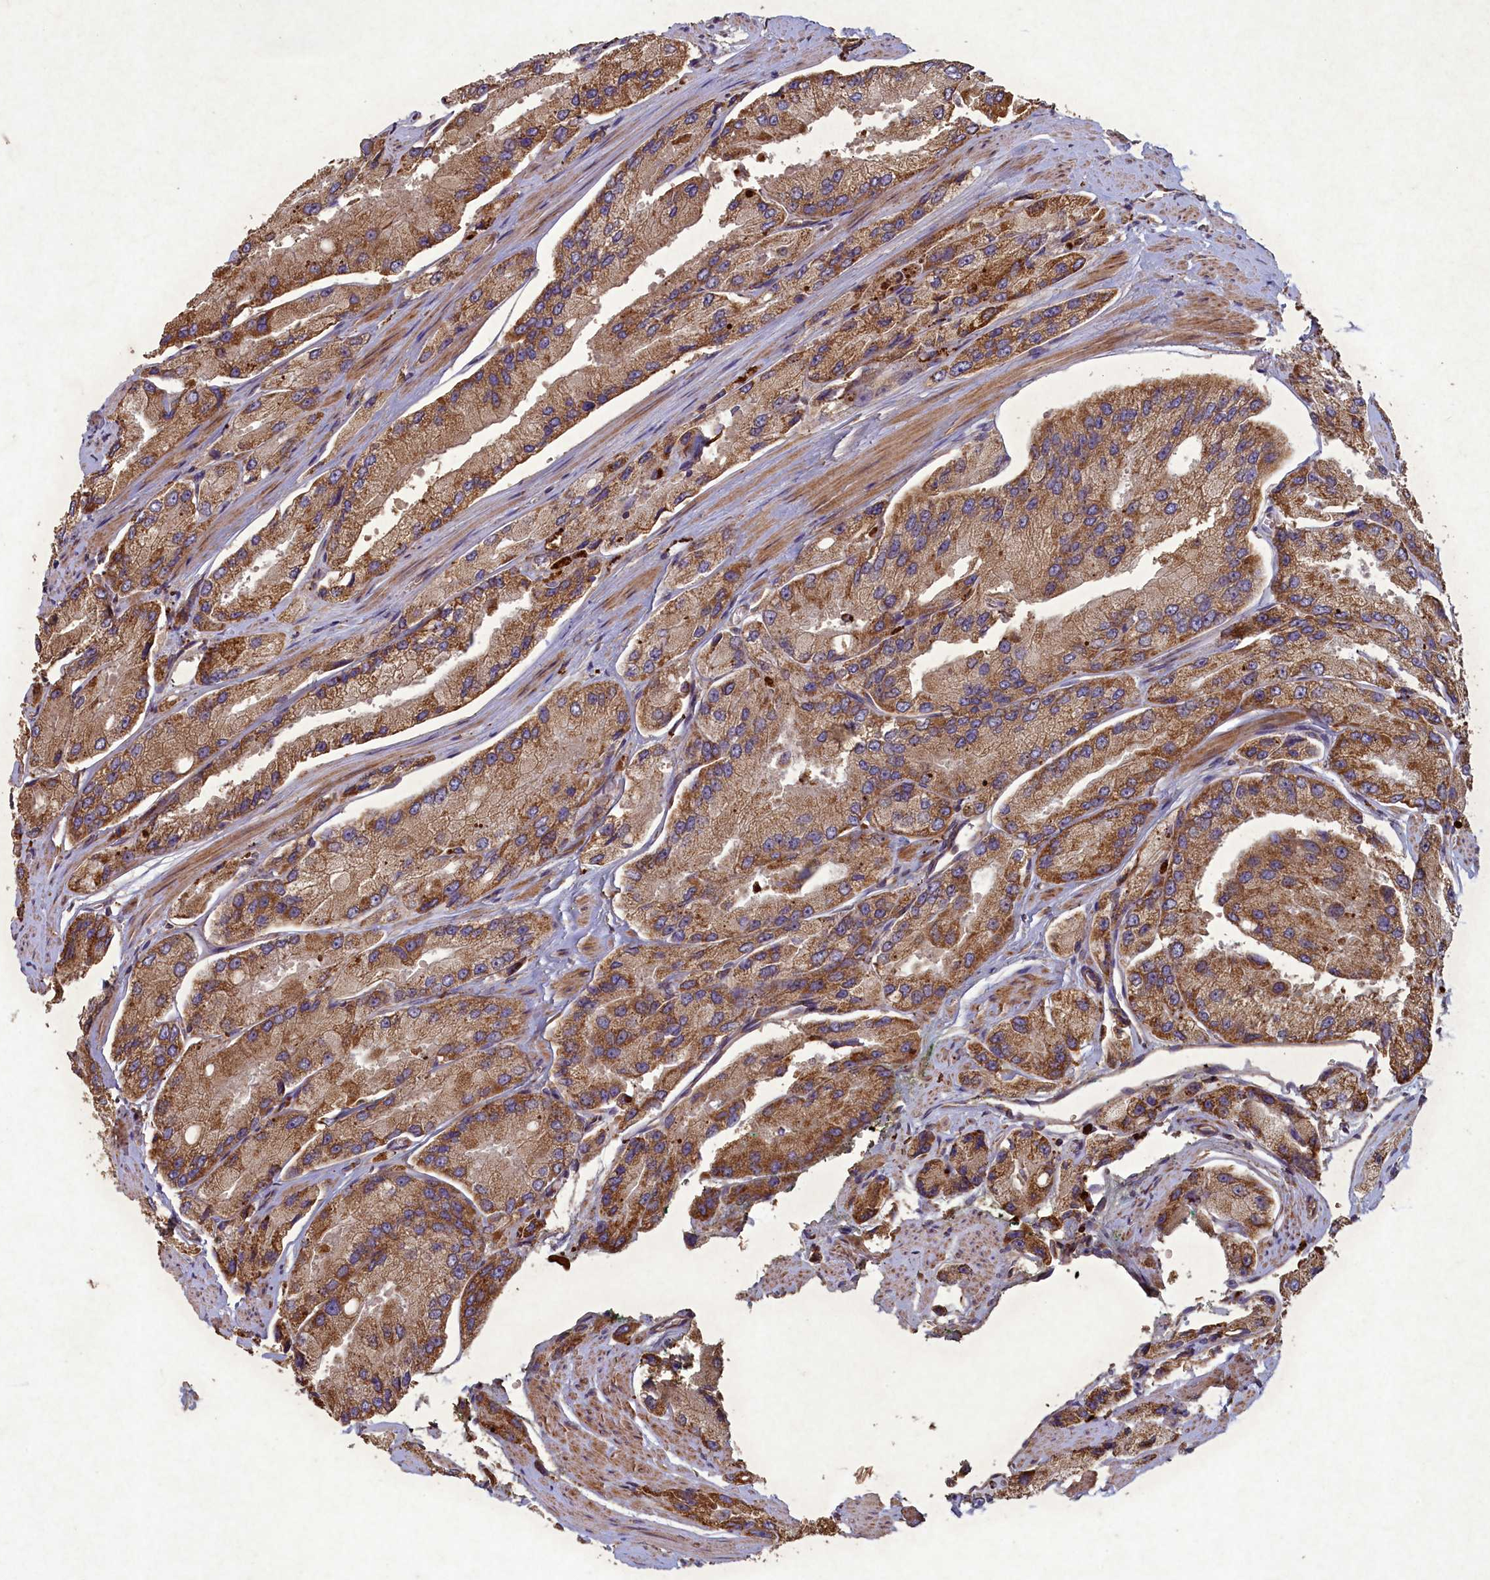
{"staining": {"intensity": "moderate", "quantity": ">75%", "location": "cytoplasmic/membranous"}, "tissue": "prostate cancer", "cell_type": "Tumor cells", "image_type": "cancer", "snomed": [{"axis": "morphology", "description": "Adenocarcinoma, High grade"}, {"axis": "topography", "description": "Prostate"}], "caption": "Prostate high-grade adenocarcinoma stained with a brown dye shows moderate cytoplasmic/membranous positive positivity in about >75% of tumor cells.", "gene": "CIAO2B", "patient": {"sex": "male", "age": 58}}